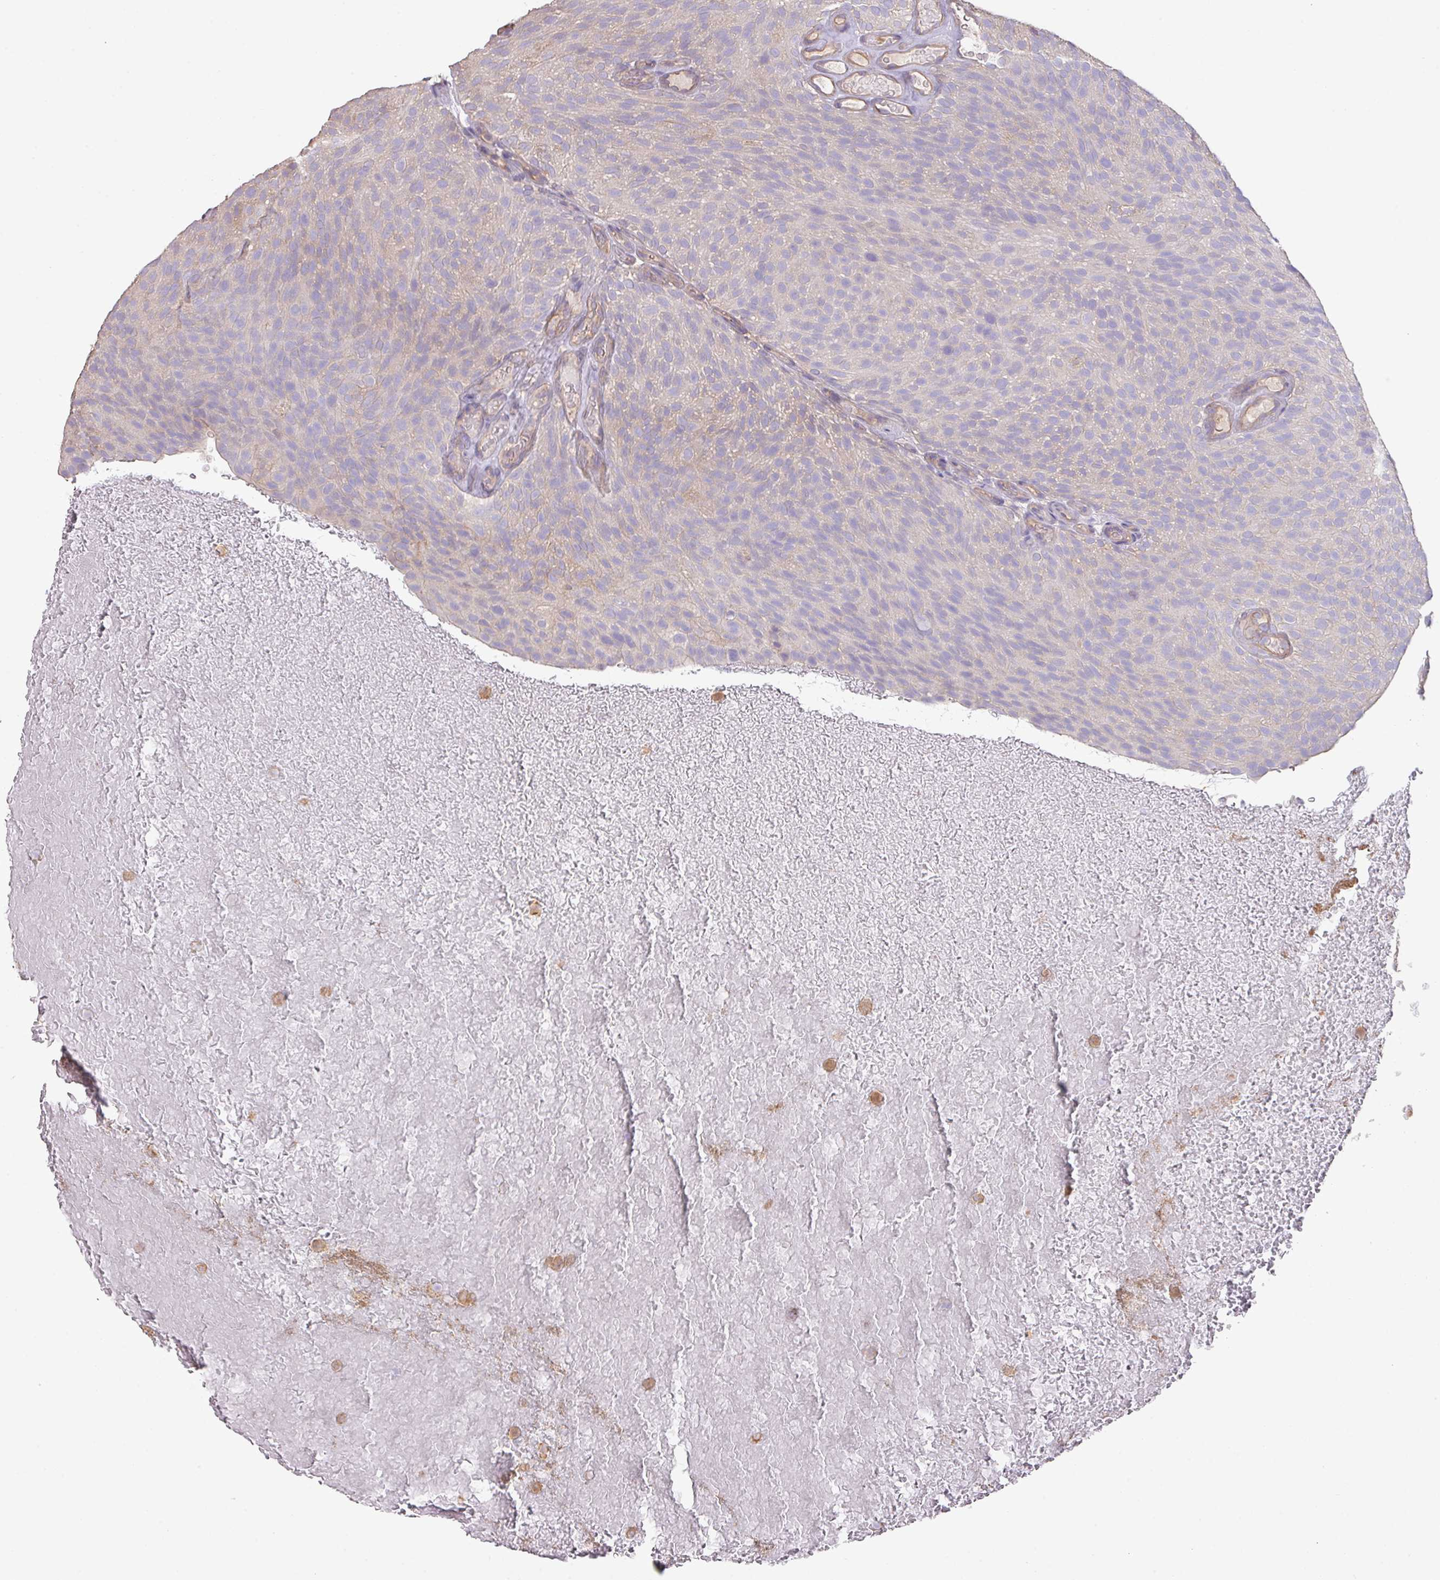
{"staining": {"intensity": "negative", "quantity": "none", "location": "none"}, "tissue": "urothelial cancer", "cell_type": "Tumor cells", "image_type": "cancer", "snomed": [{"axis": "morphology", "description": "Urothelial carcinoma, Low grade"}, {"axis": "topography", "description": "Urinary bladder"}], "caption": "IHC histopathology image of neoplastic tissue: human urothelial cancer stained with DAB (3,3'-diaminobenzidine) reveals no significant protein staining in tumor cells.", "gene": "CALML4", "patient": {"sex": "male", "age": 78}}